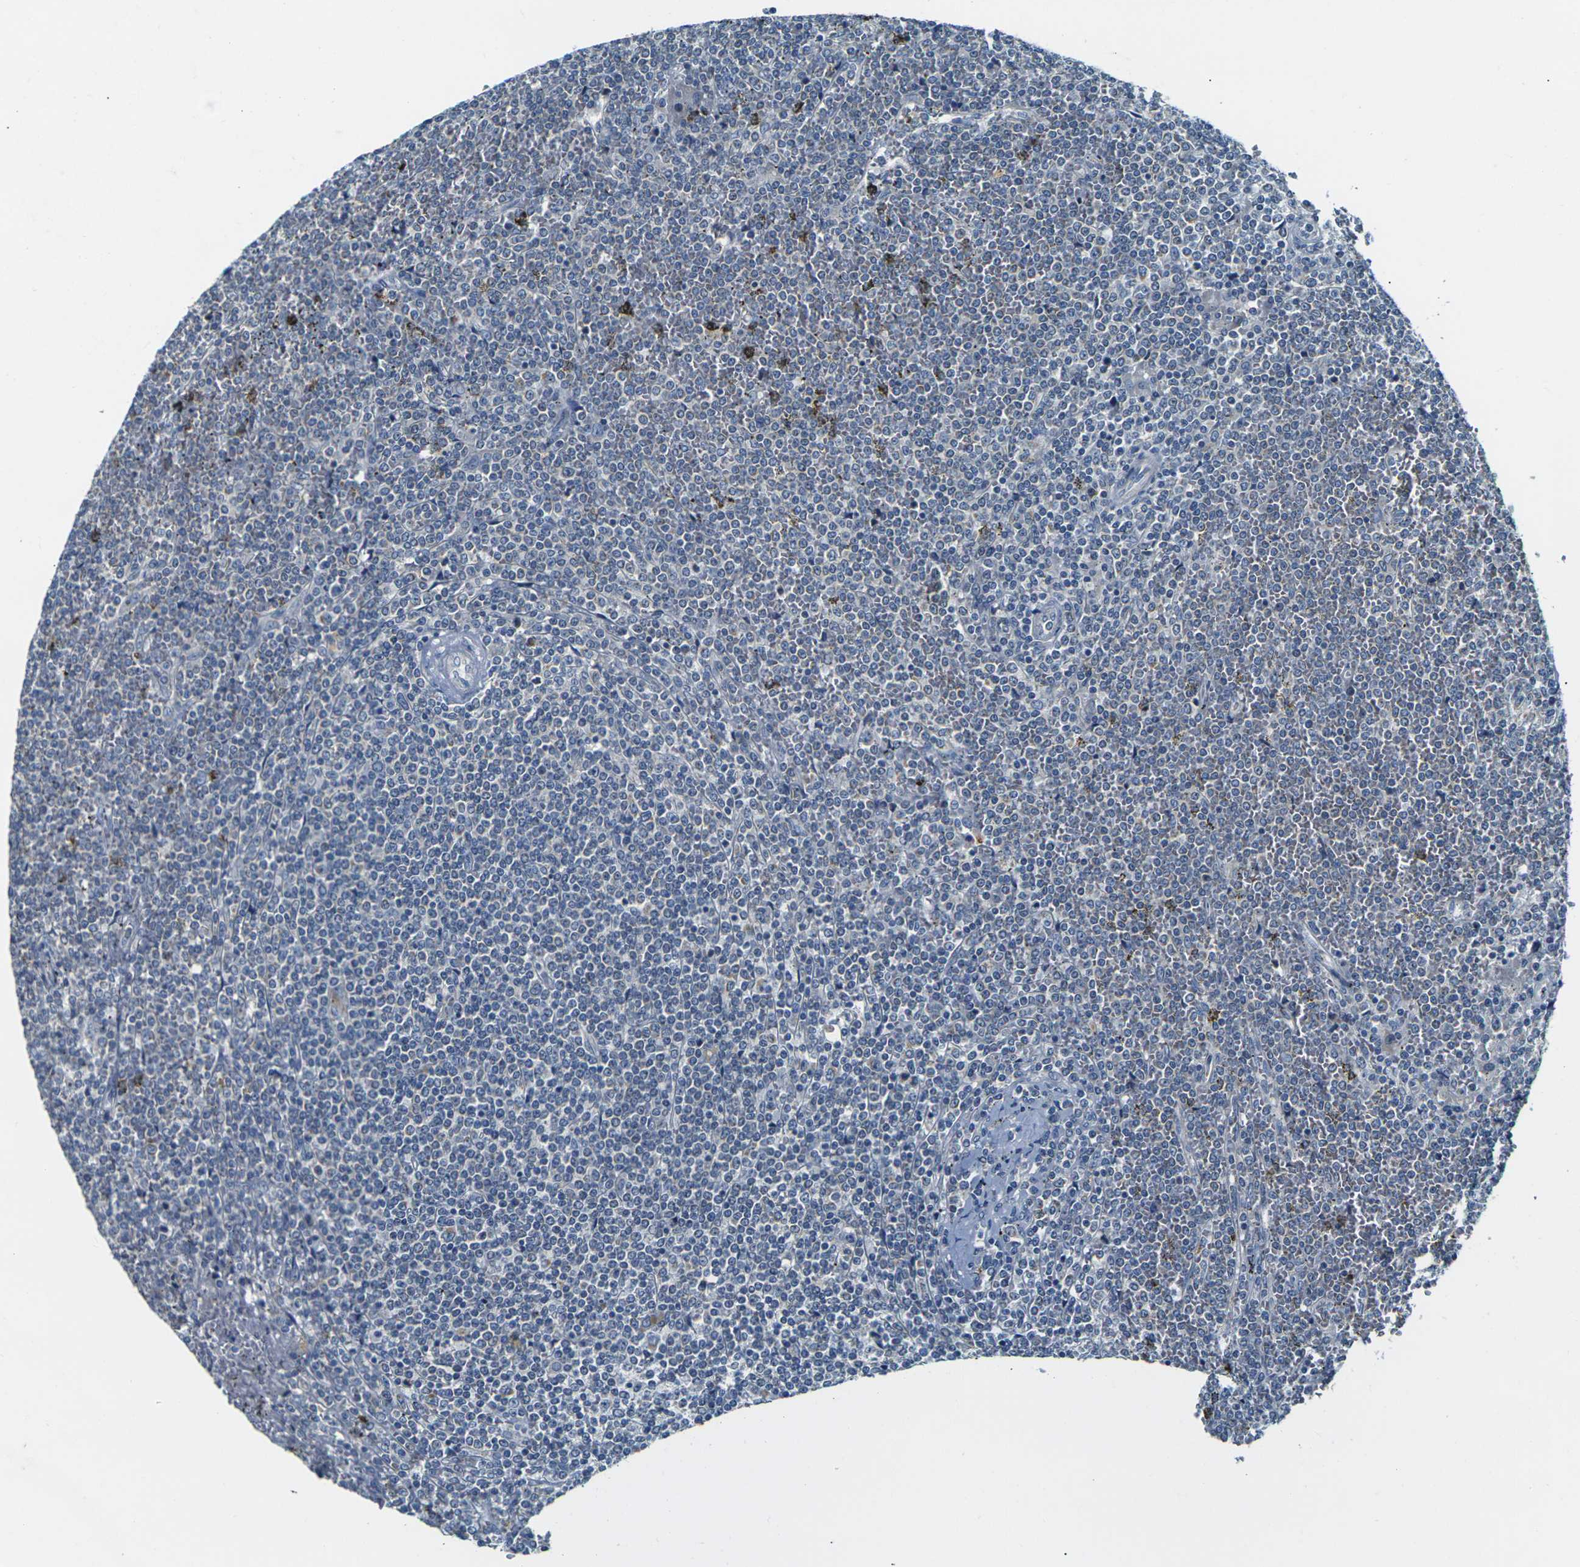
{"staining": {"intensity": "negative", "quantity": "none", "location": "none"}, "tissue": "lymphoma", "cell_type": "Tumor cells", "image_type": "cancer", "snomed": [{"axis": "morphology", "description": "Malignant lymphoma, non-Hodgkin's type, Low grade"}, {"axis": "topography", "description": "Spleen"}], "caption": "There is no significant expression in tumor cells of low-grade malignant lymphoma, non-Hodgkin's type.", "gene": "SHISAL2B", "patient": {"sex": "female", "age": 19}}